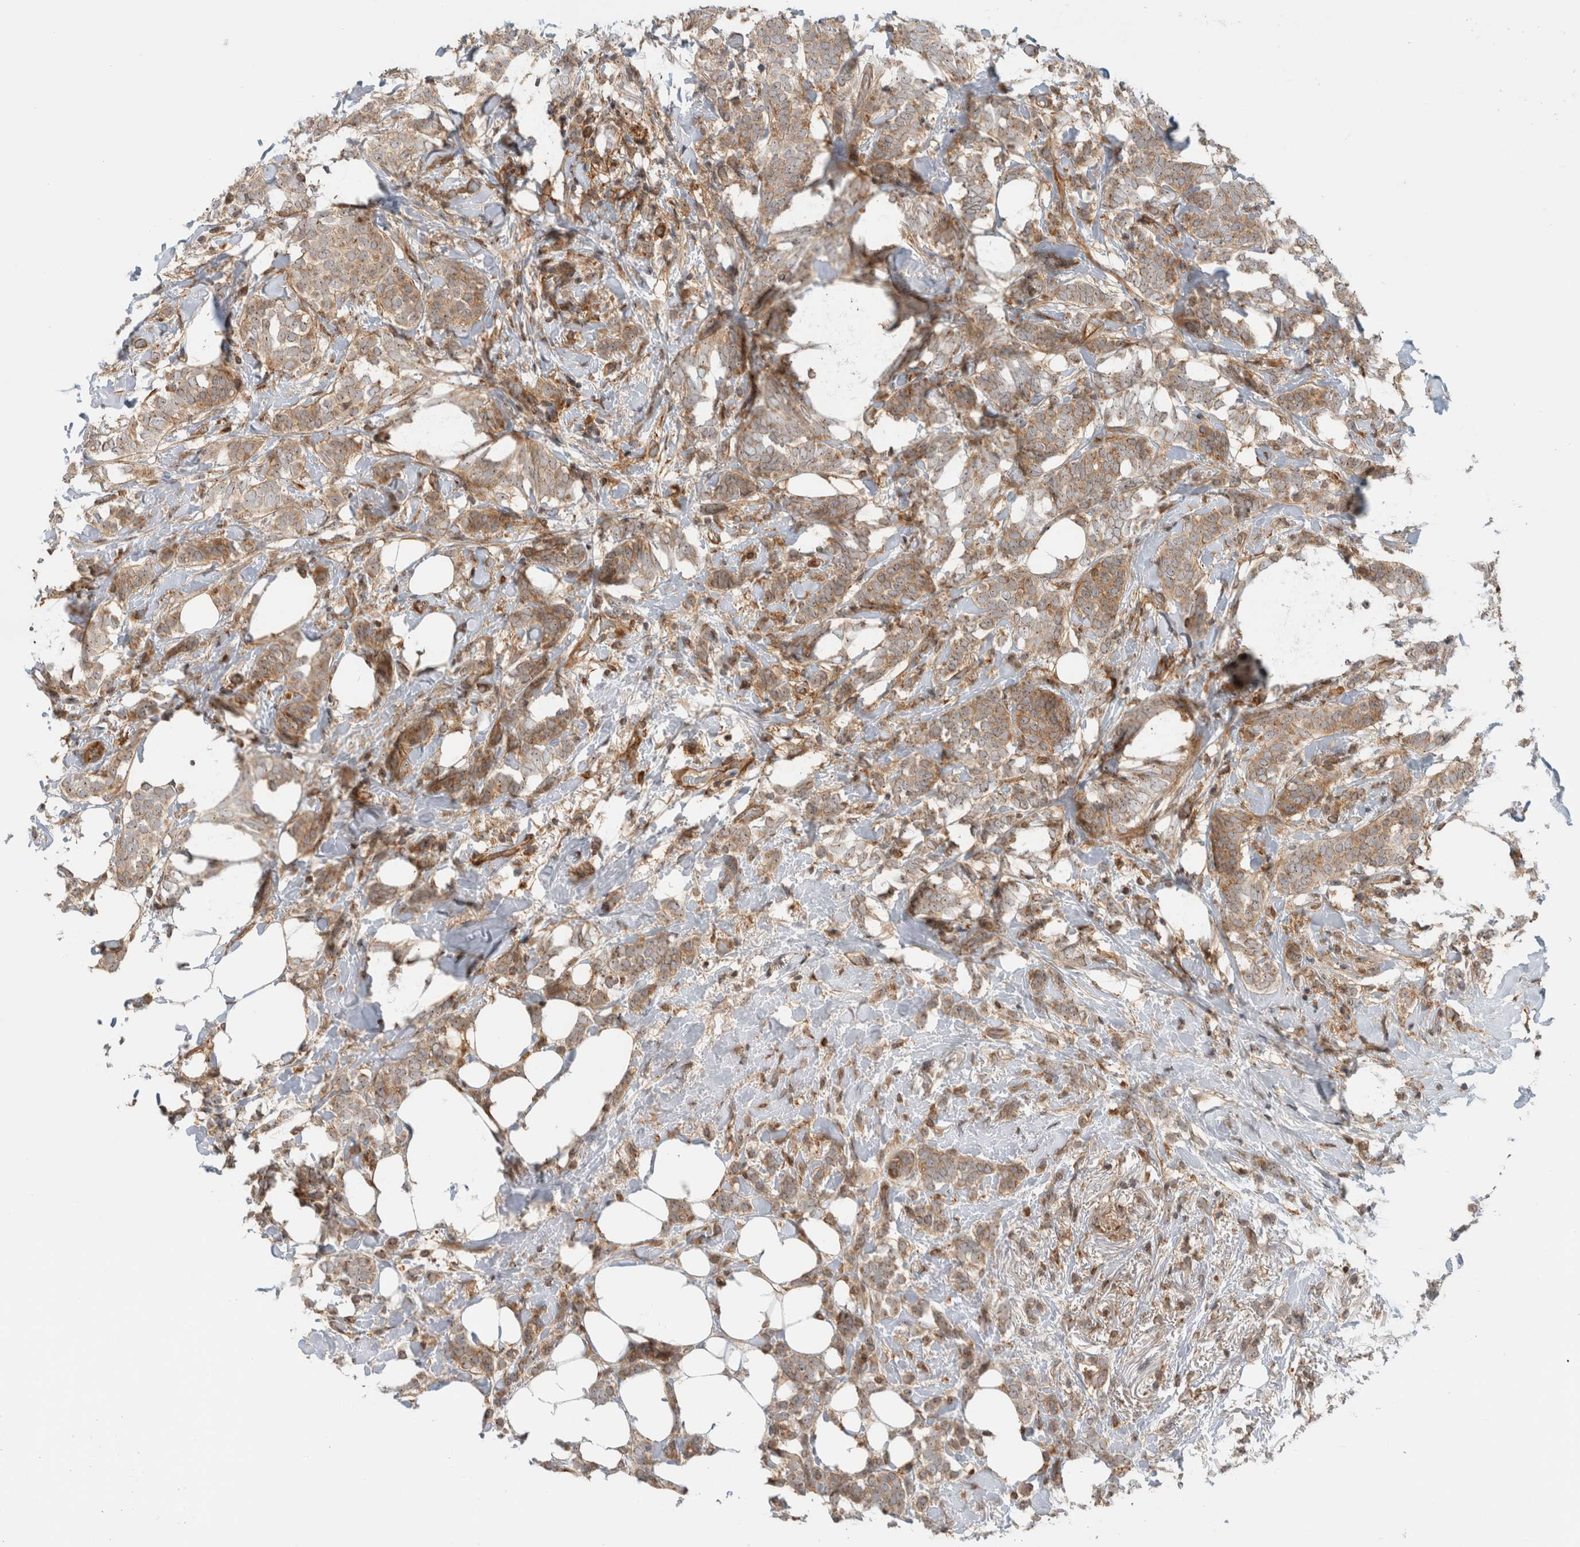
{"staining": {"intensity": "moderate", "quantity": ">75%", "location": "cytoplasmic/membranous,nuclear"}, "tissue": "breast cancer", "cell_type": "Tumor cells", "image_type": "cancer", "snomed": [{"axis": "morphology", "description": "Lobular carcinoma"}, {"axis": "topography", "description": "Breast"}], "caption": "Immunohistochemical staining of human breast lobular carcinoma exhibits moderate cytoplasmic/membranous and nuclear protein expression in approximately >75% of tumor cells.", "gene": "WASF2", "patient": {"sex": "female", "age": 50}}